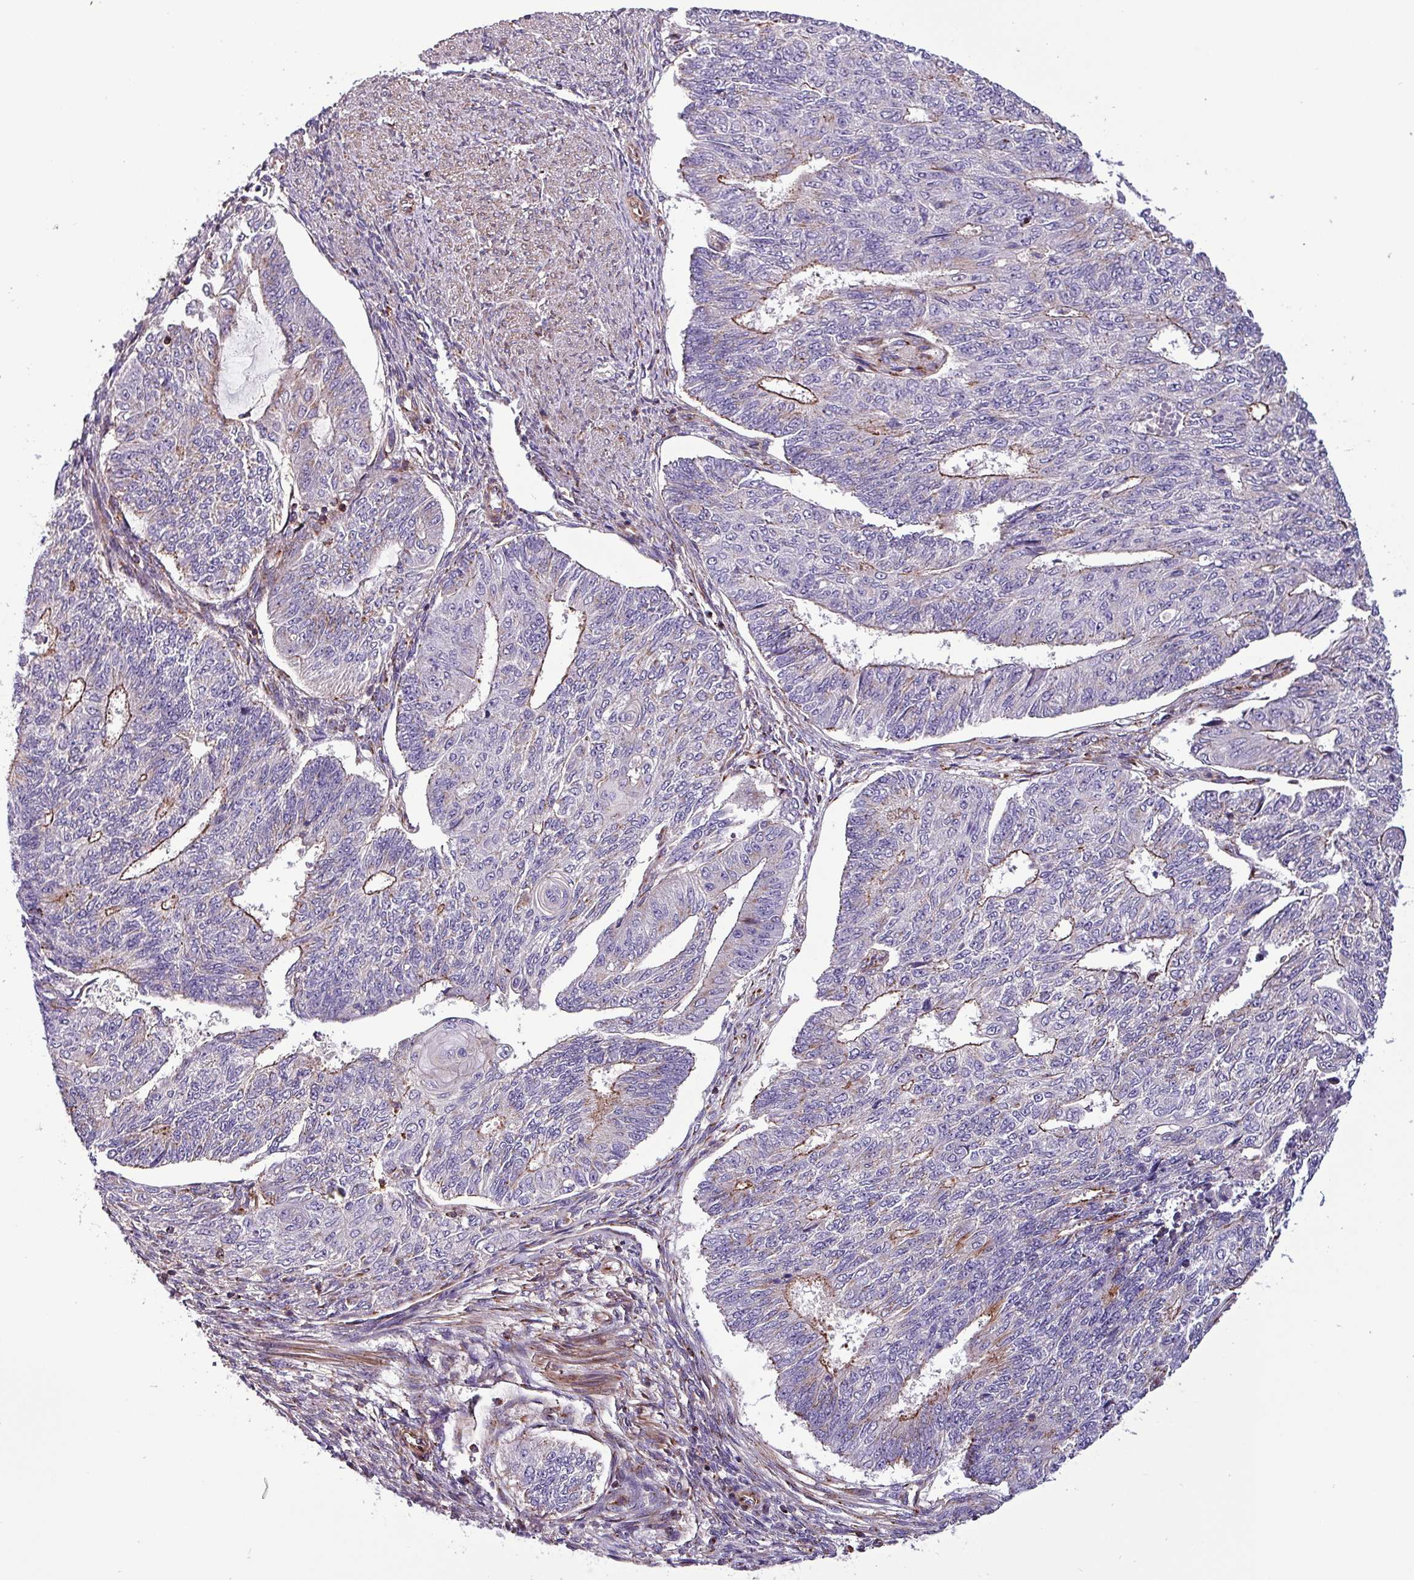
{"staining": {"intensity": "negative", "quantity": "none", "location": "none"}, "tissue": "endometrial cancer", "cell_type": "Tumor cells", "image_type": "cancer", "snomed": [{"axis": "morphology", "description": "Adenocarcinoma, NOS"}, {"axis": "topography", "description": "Endometrium"}], "caption": "IHC image of neoplastic tissue: endometrial adenocarcinoma stained with DAB reveals no significant protein staining in tumor cells. (Brightfield microscopy of DAB (3,3'-diaminobenzidine) immunohistochemistry (IHC) at high magnification).", "gene": "VAMP4", "patient": {"sex": "female", "age": 32}}